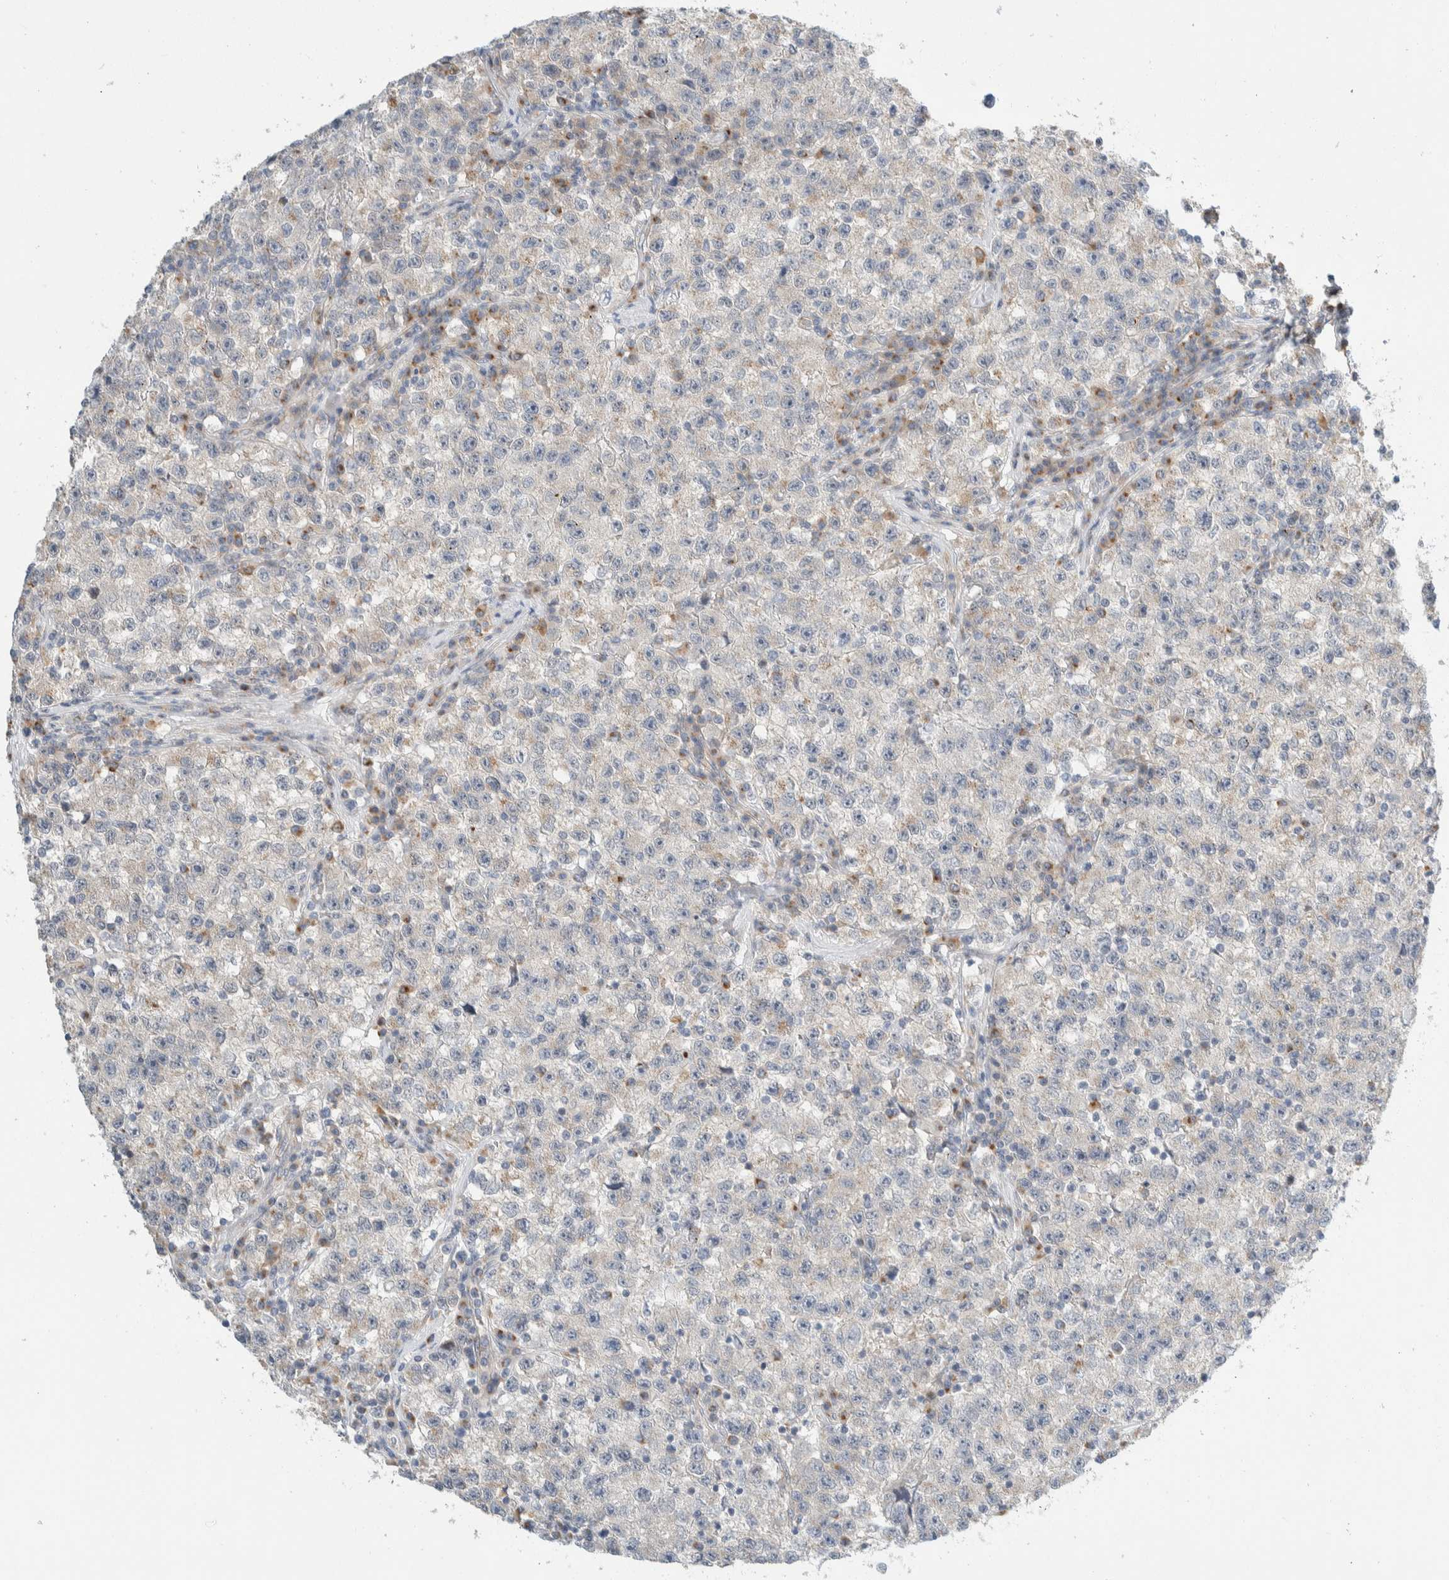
{"staining": {"intensity": "weak", "quantity": "<25%", "location": "cytoplasmic/membranous"}, "tissue": "testis cancer", "cell_type": "Tumor cells", "image_type": "cancer", "snomed": [{"axis": "morphology", "description": "Seminoma, NOS"}, {"axis": "topography", "description": "Testis"}], "caption": "This is an immunohistochemistry (IHC) histopathology image of human testis cancer. There is no positivity in tumor cells.", "gene": "TMEM184B", "patient": {"sex": "male", "age": 22}}